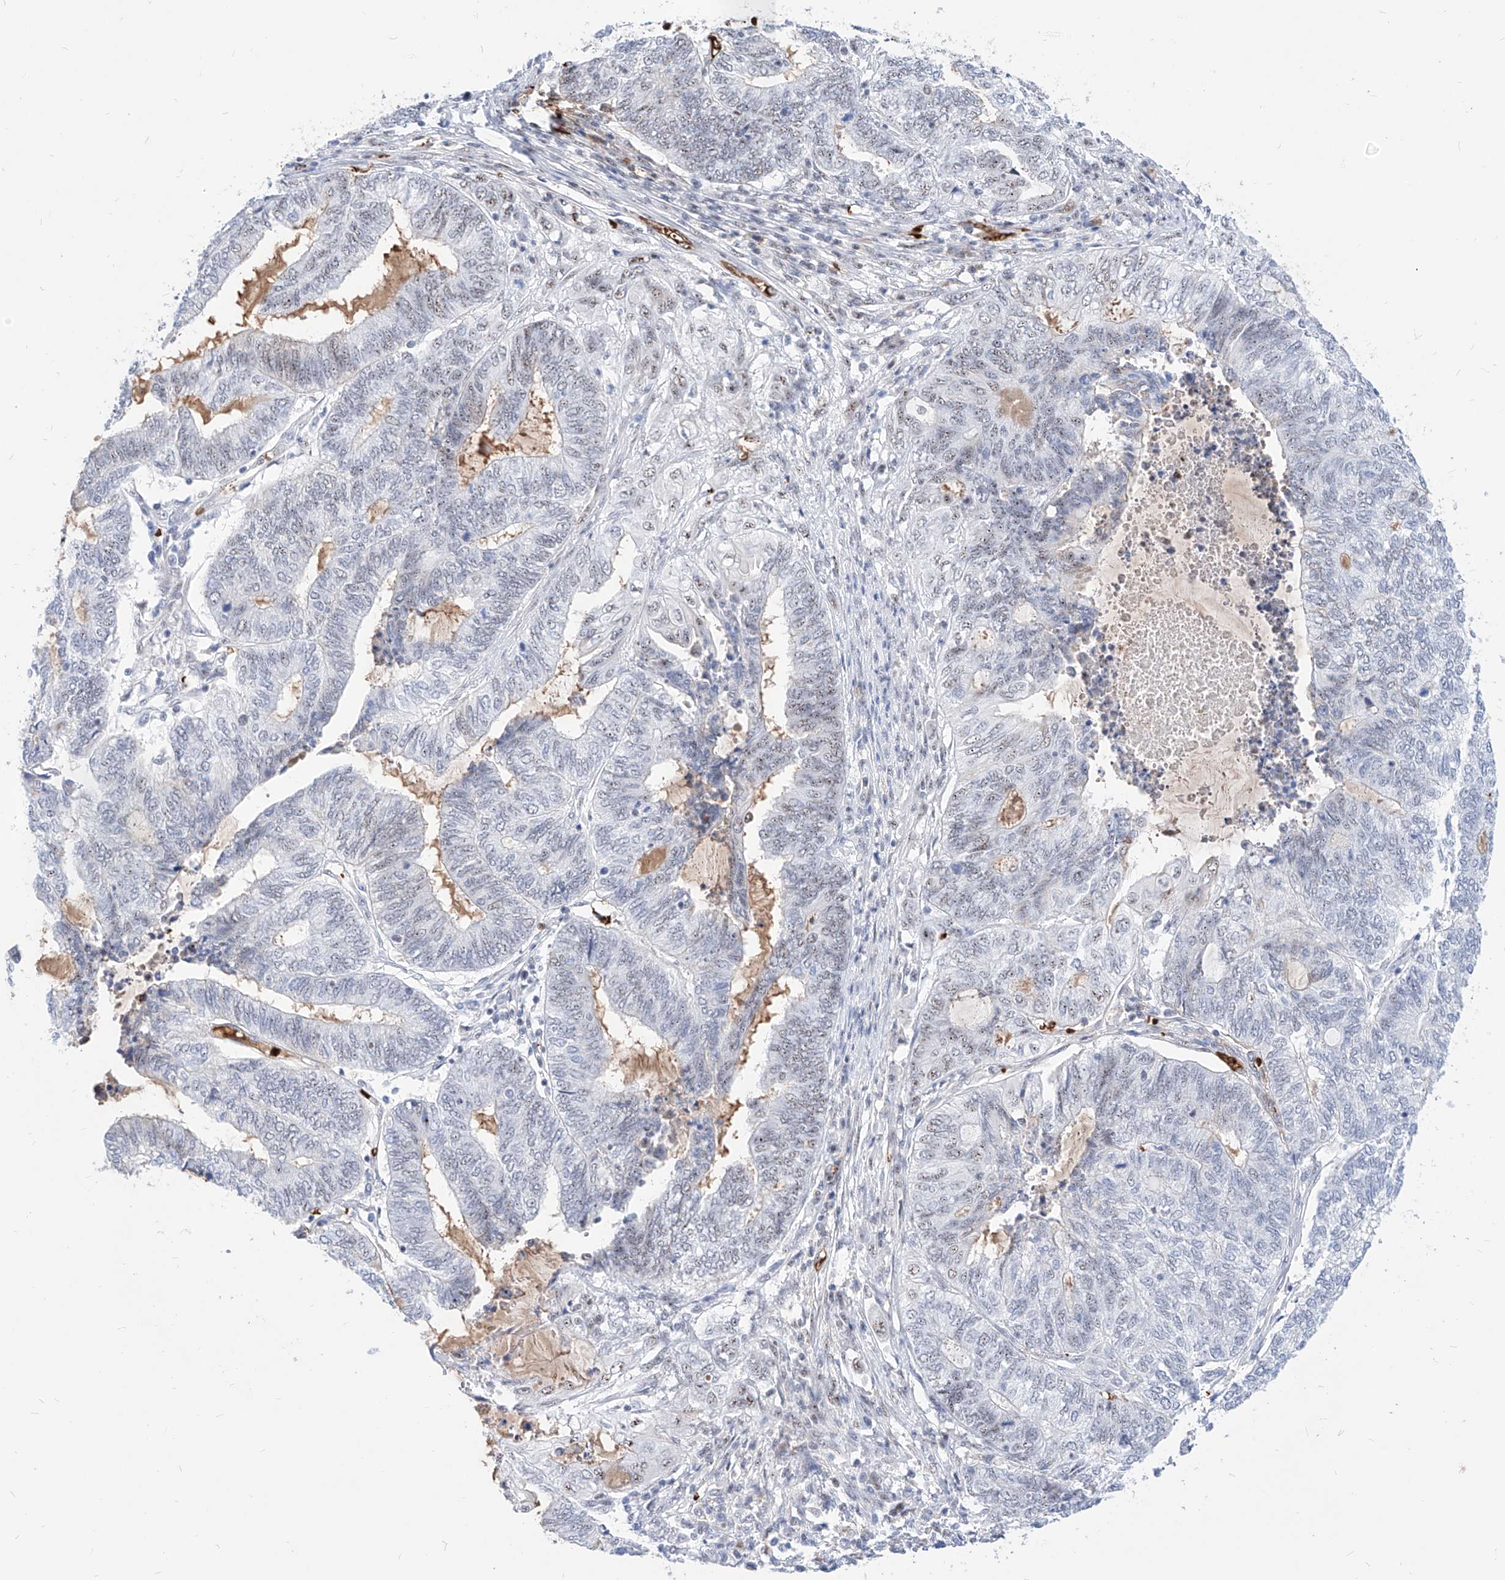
{"staining": {"intensity": "weak", "quantity": "25%-75%", "location": "nuclear"}, "tissue": "endometrial cancer", "cell_type": "Tumor cells", "image_type": "cancer", "snomed": [{"axis": "morphology", "description": "Adenocarcinoma, NOS"}, {"axis": "topography", "description": "Uterus"}, {"axis": "topography", "description": "Endometrium"}], "caption": "Tumor cells show low levels of weak nuclear positivity in approximately 25%-75% of cells in endometrial cancer (adenocarcinoma). (Brightfield microscopy of DAB IHC at high magnification).", "gene": "ZFP42", "patient": {"sex": "female", "age": 70}}